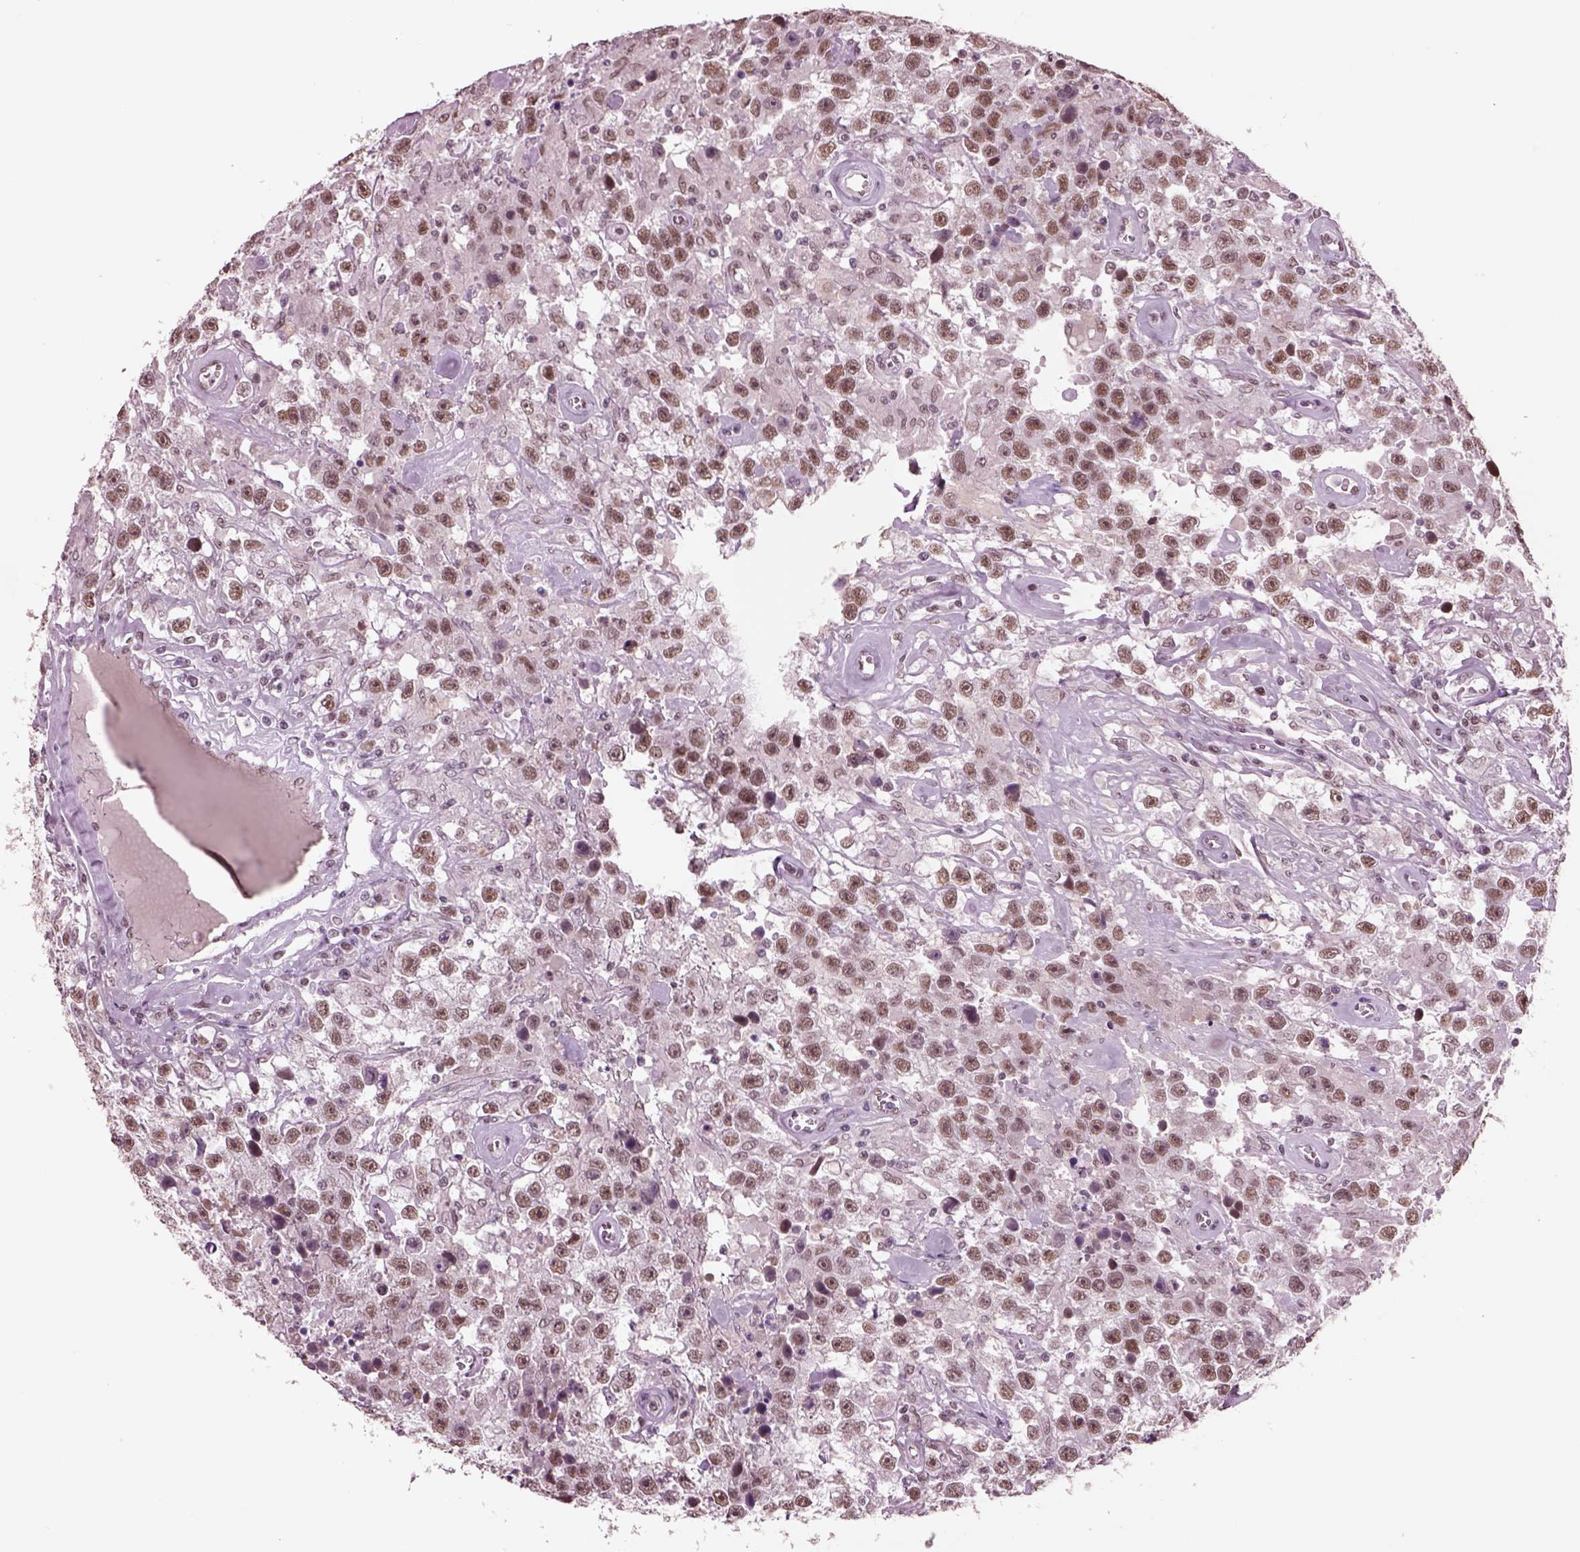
{"staining": {"intensity": "moderate", "quantity": "25%-75%", "location": "nuclear"}, "tissue": "testis cancer", "cell_type": "Tumor cells", "image_type": "cancer", "snomed": [{"axis": "morphology", "description": "Seminoma, NOS"}, {"axis": "topography", "description": "Testis"}], "caption": "Seminoma (testis) stained with a brown dye shows moderate nuclear positive positivity in about 25%-75% of tumor cells.", "gene": "SEPHS1", "patient": {"sex": "male", "age": 43}}